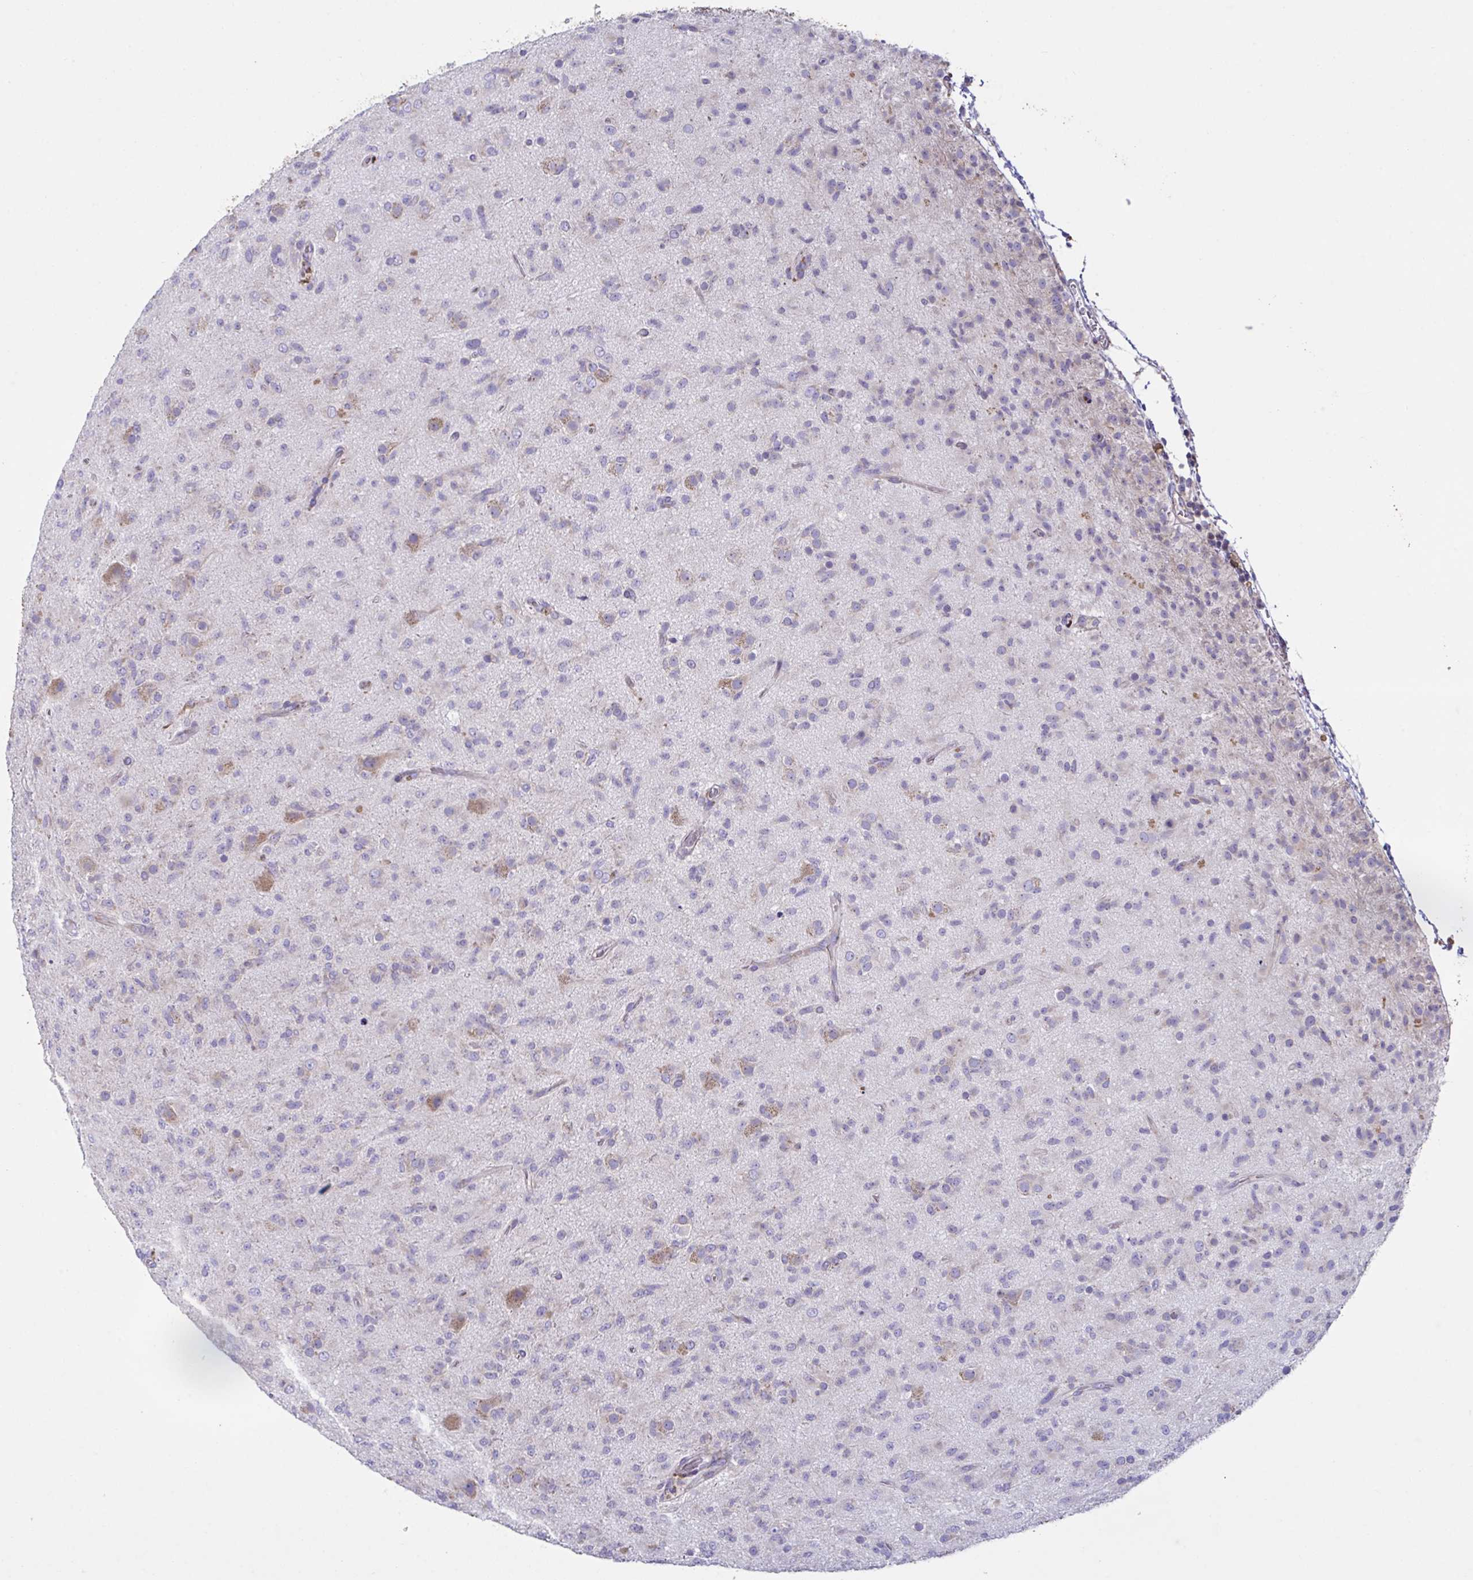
{"staining": {"intensity": "negative", "quantity": "none", "location": "none"}, "tissue": "glioma", "cell_type": "Tumor cells", "image_type": "cancer", "snomed": [{"axis": "morphology", "description": "Glioma, malignant, Low grade"}, {"axis": "topography", "description": "Brain"}], "caption": "Tumor cells show no significant positivity in malignant glioma (low-grade). (Stains: DAB immunohistochemistry (IHC) with hematoxylin counter stain, Microscopy: brightfield microscopy at high magnification).", "gene": "FAU", "patient": {"sex": "male", "age": 65}}